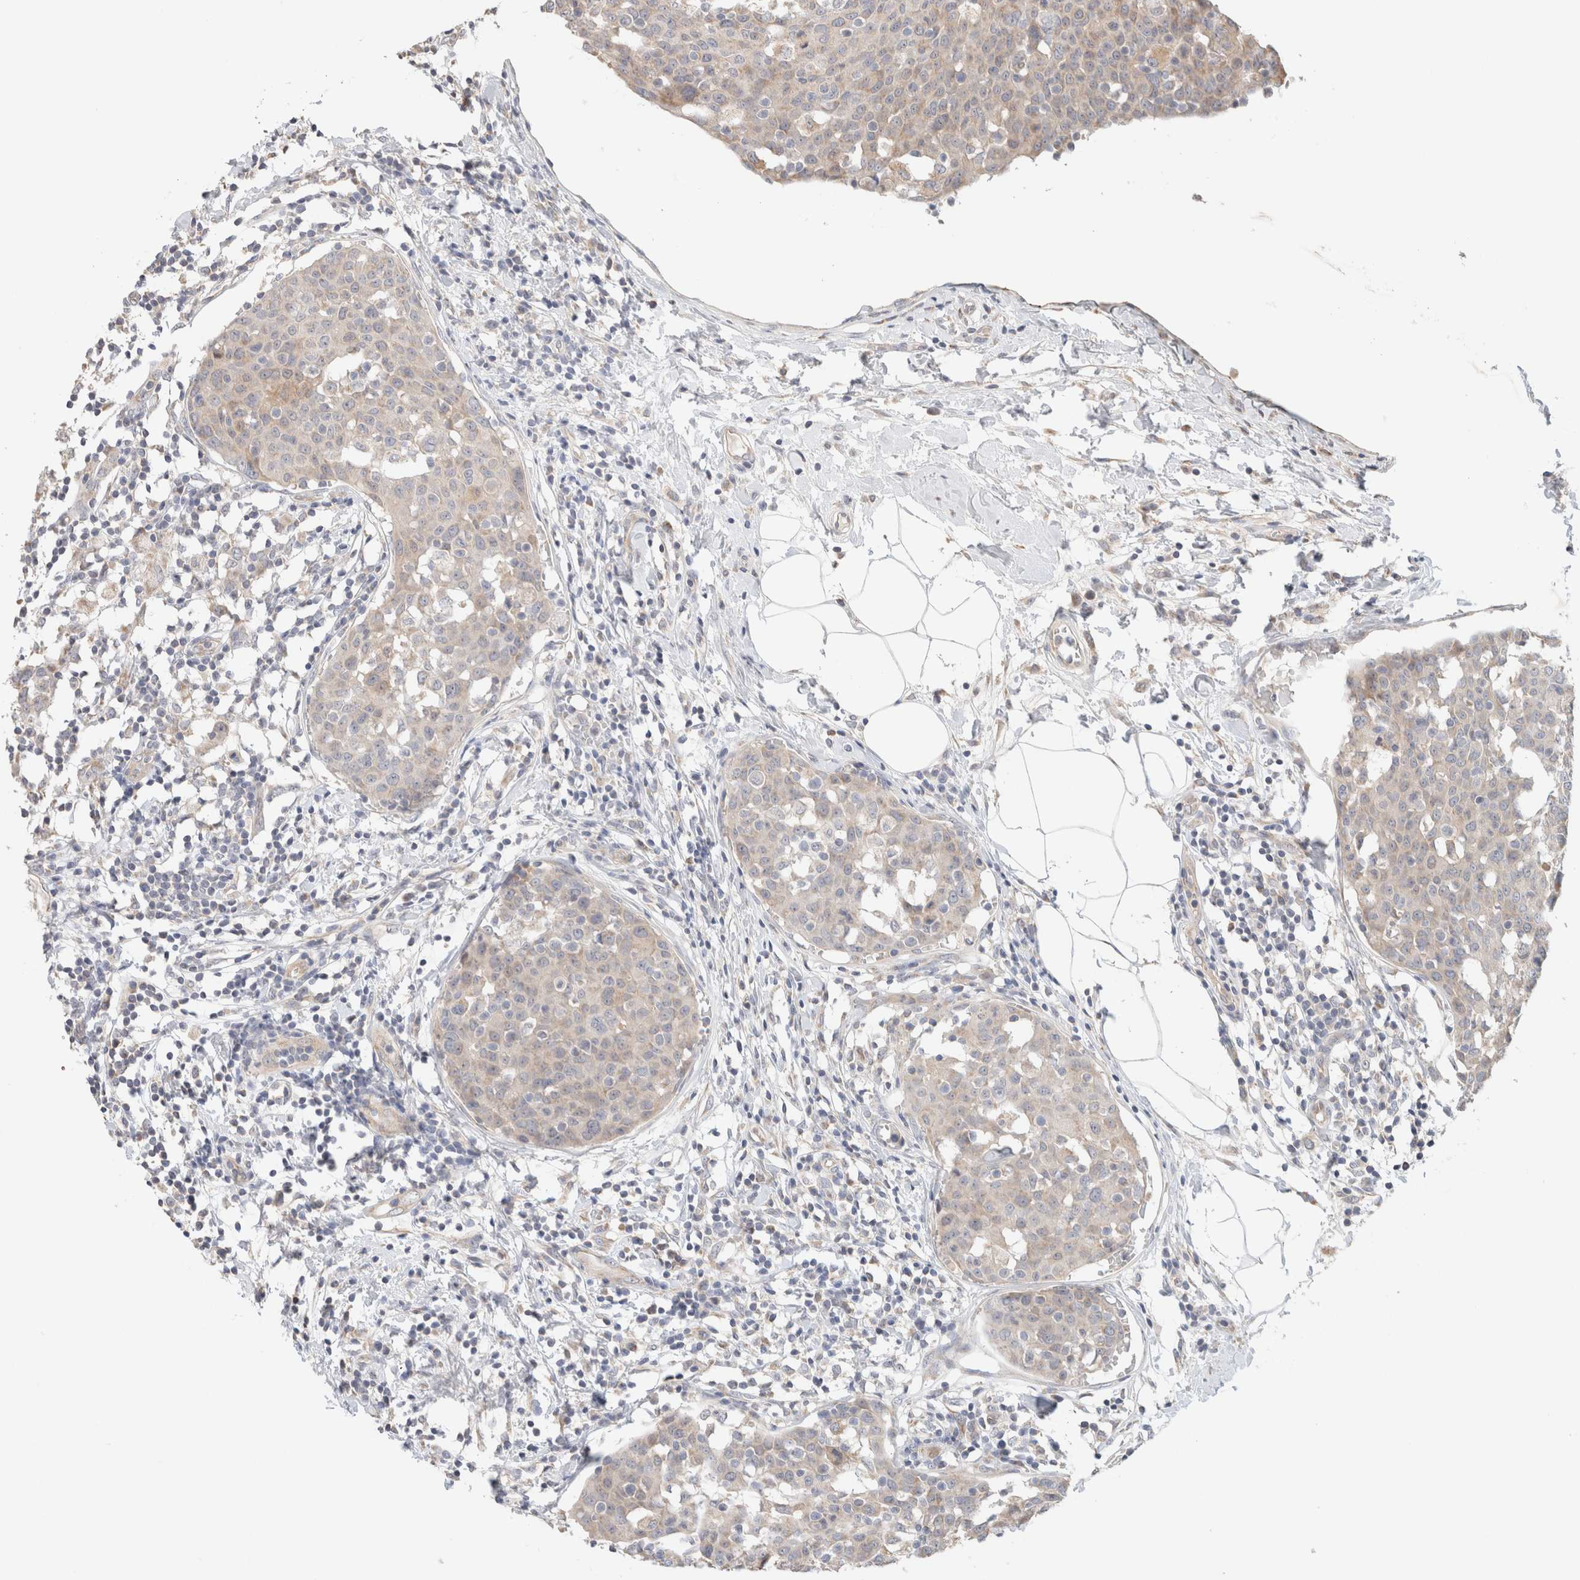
{"staining": {"intensity": "weak", "quantity": "<25%", "location": "cytoplasmic/membranous"}, "tissue": "breast cancer", "cell_type": "Tumor cells", "image_type": "cancer", "snomed": [{"axis": "morphology", "description": "Normal tissue, NOS"}, {"axis": "morphology", "description": "Duct carcinoma"}, {"axis": "topography", "description": "Breast"}], "caption": "DAB immunohistochemical staining of breast cancer (intraductal carcinoma) demonstrates no significant staining in tumor cells.", "gene": "CA13", "patient": {"sex": "female", "age": 37}}